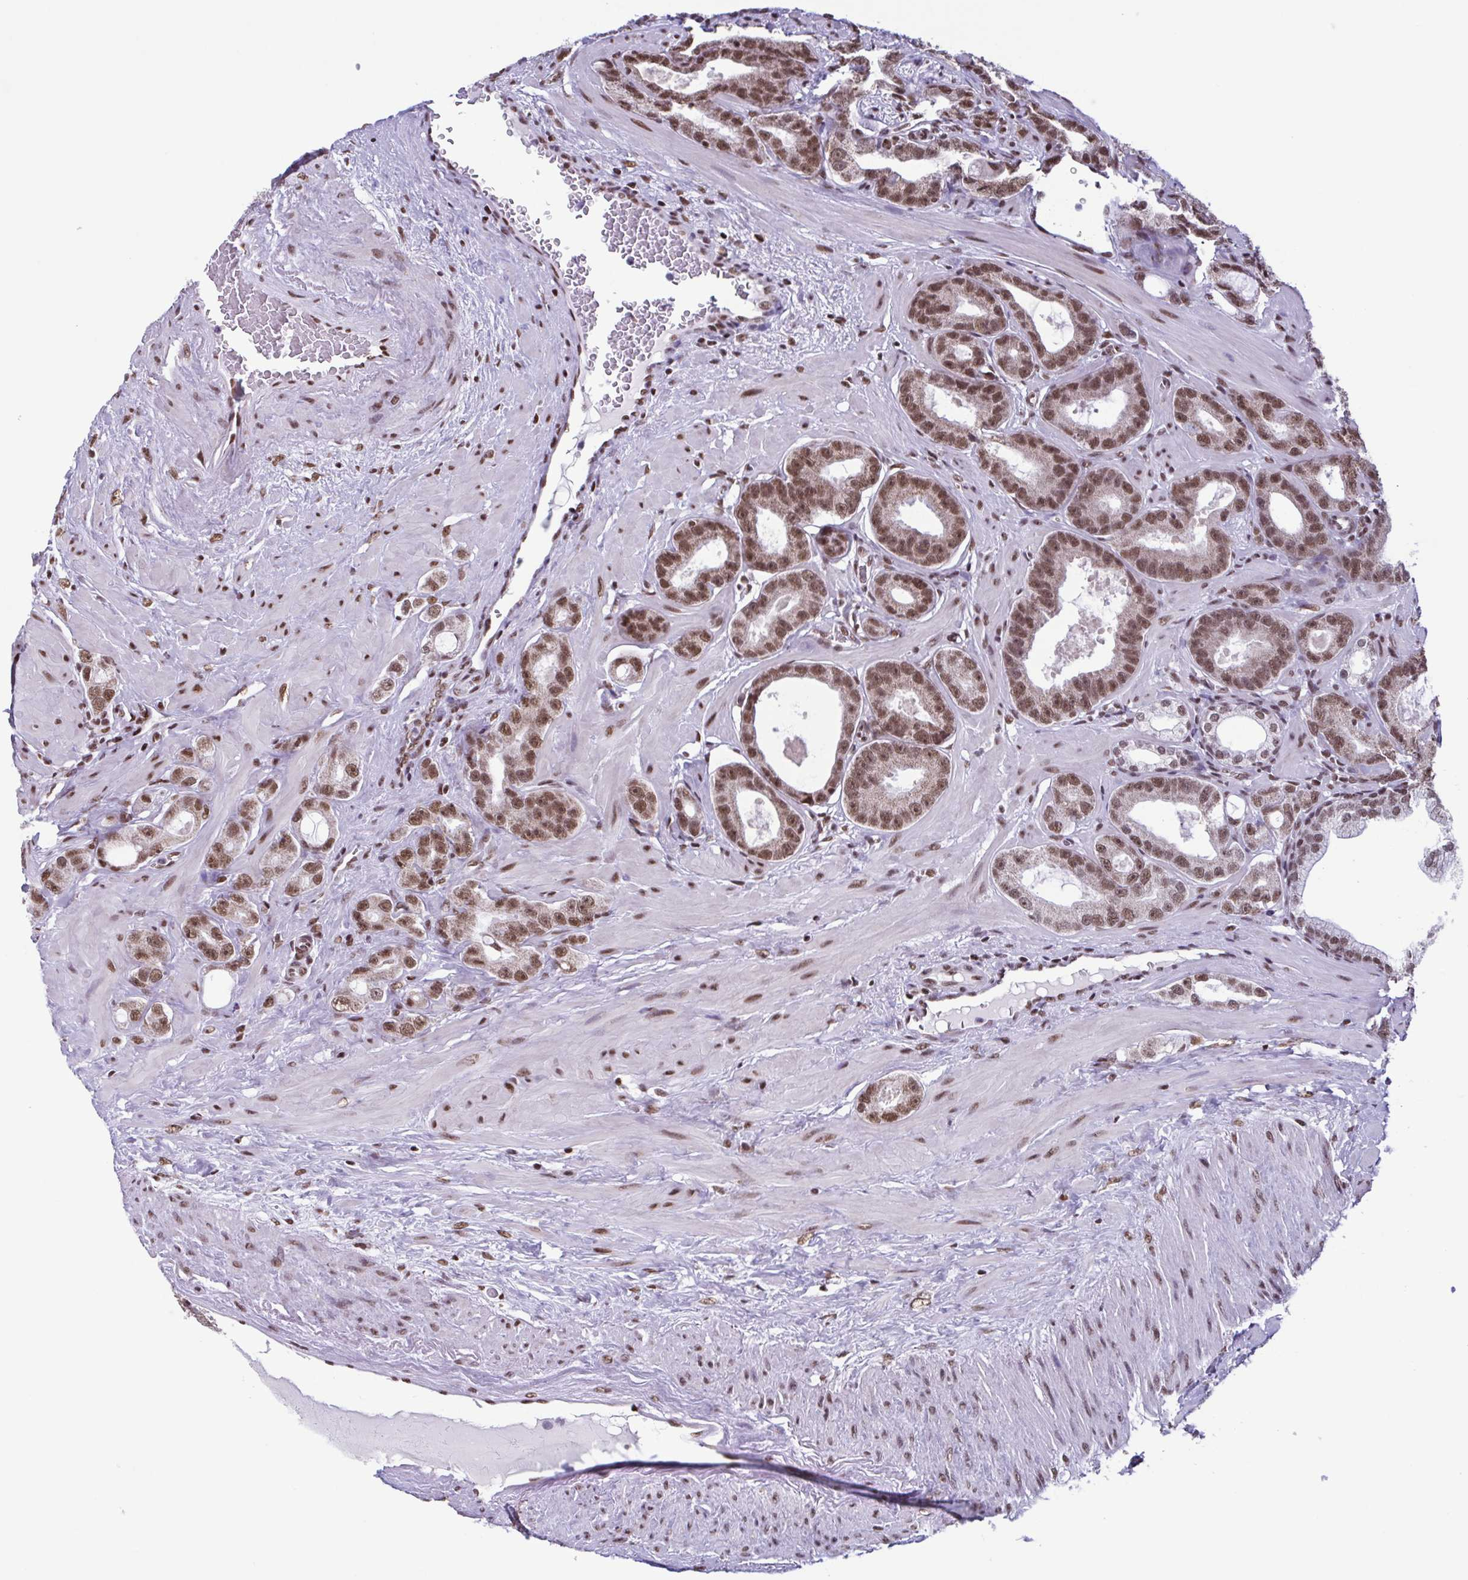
{"staining": {"intensity": "moderate", "quantity": ">75%", "location": "nuclear"}, "tissue": "prostate cancer", "cell_type": "Tumor cells", "image_type": "cancer", "snomed": [{"axis": "morphology", "description": "Adenocarcinoma, High grade"}, {"axis": "topography", "description": "Prostate"}], "caption": "Prostate cancer (adenocarcinoma (high-grade)) stained with a protein marker displays moderate staining in tumor cells.", "gene": "TIMM21", "patient": {"sex": "male", "age": 65}}